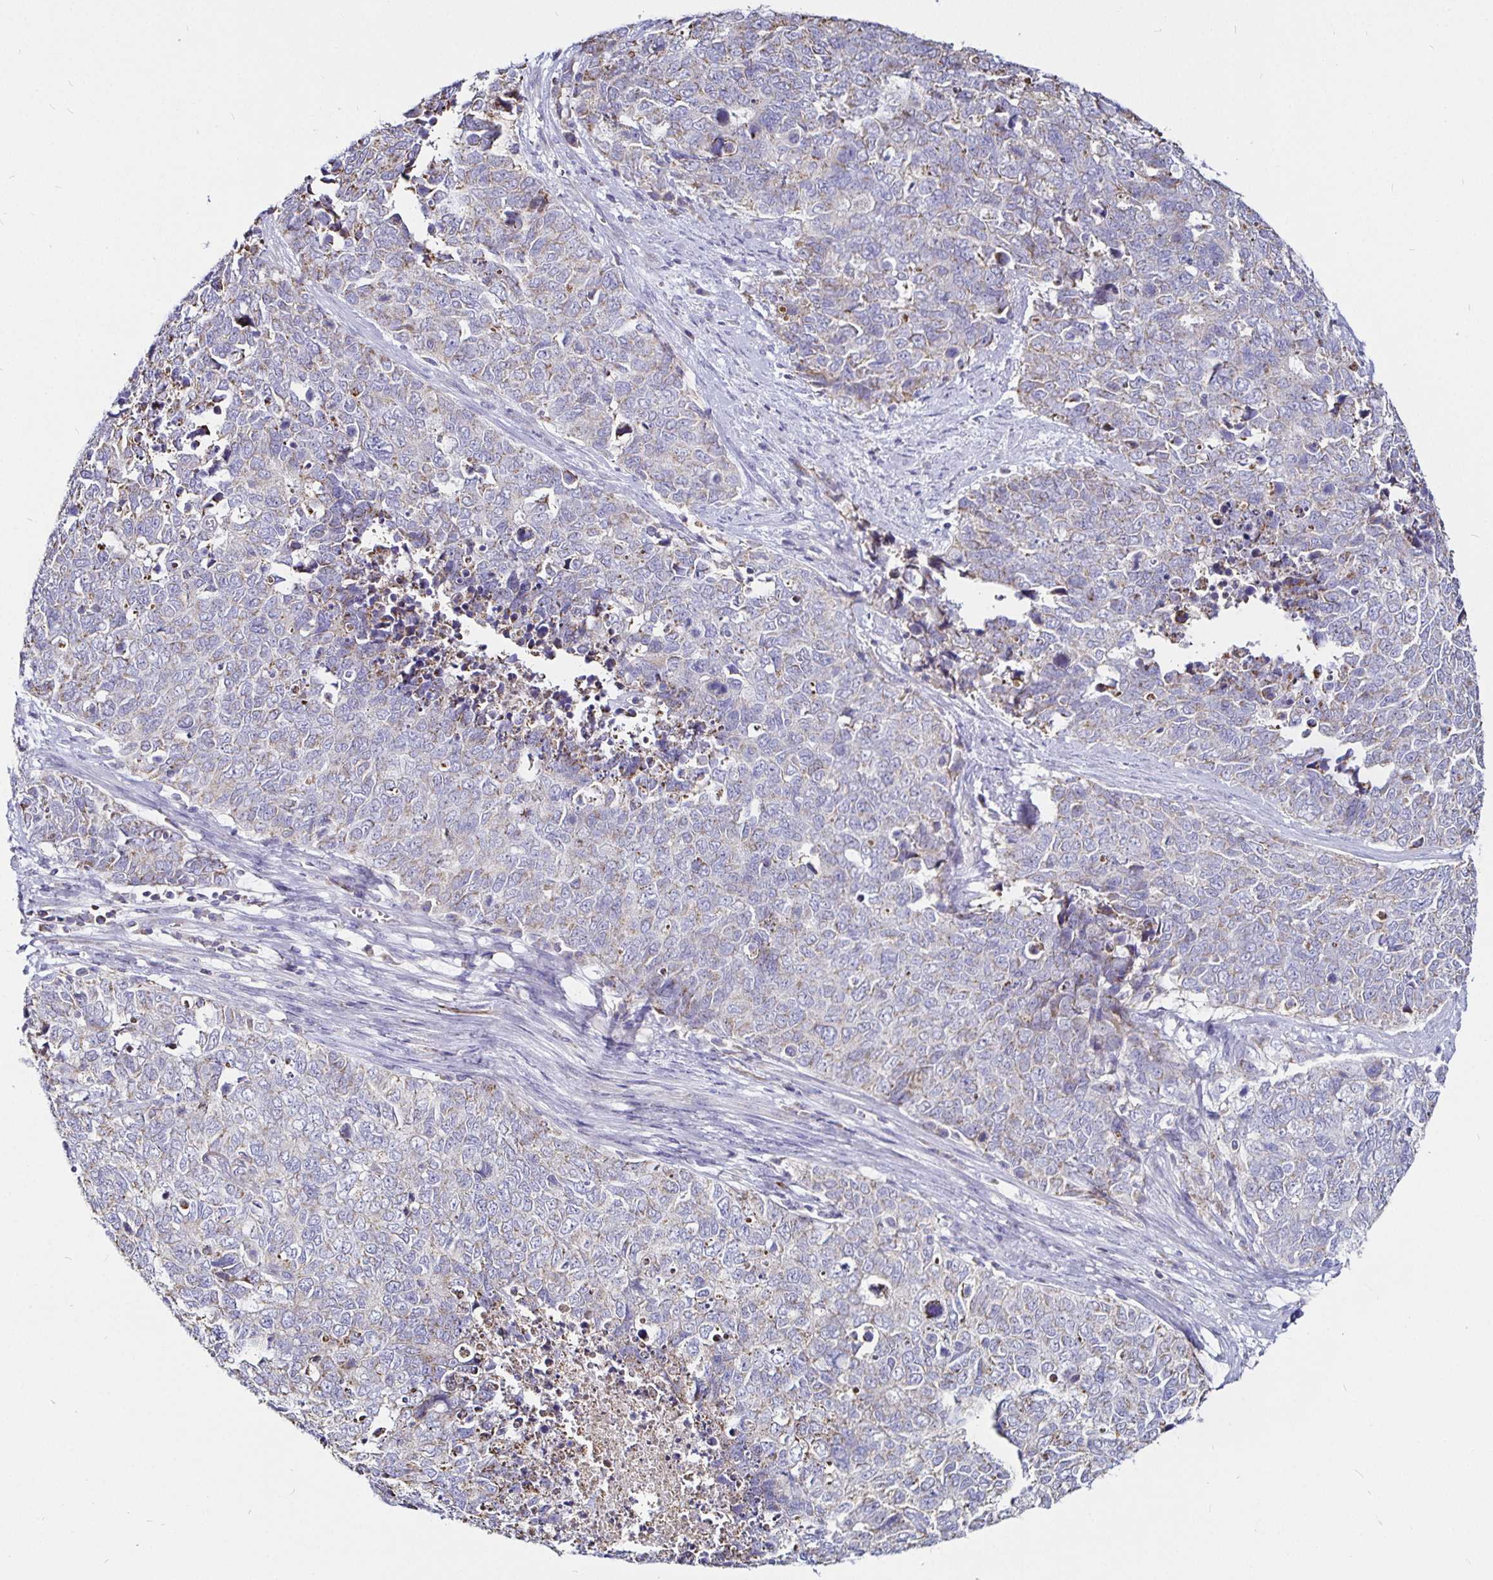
{"staining": {"intensity": "negative", "quantity": "none", "location": "none"}, "tissue": "cervical cancer", "cell_type": "Tumor cells", "image_type": "cancer", "snomed": [{"axis": "morphology", "description": "Adenocarcinoma, NOS"}, {"axis": "topography", "description": "Cervix"}], "caption": "This is an IHC image of human cervical cancer (adenocarcinoma). There is no expression in tumor cells.", "gene": "PGAM2", "patient": {"sex": "female", "age": 63}}